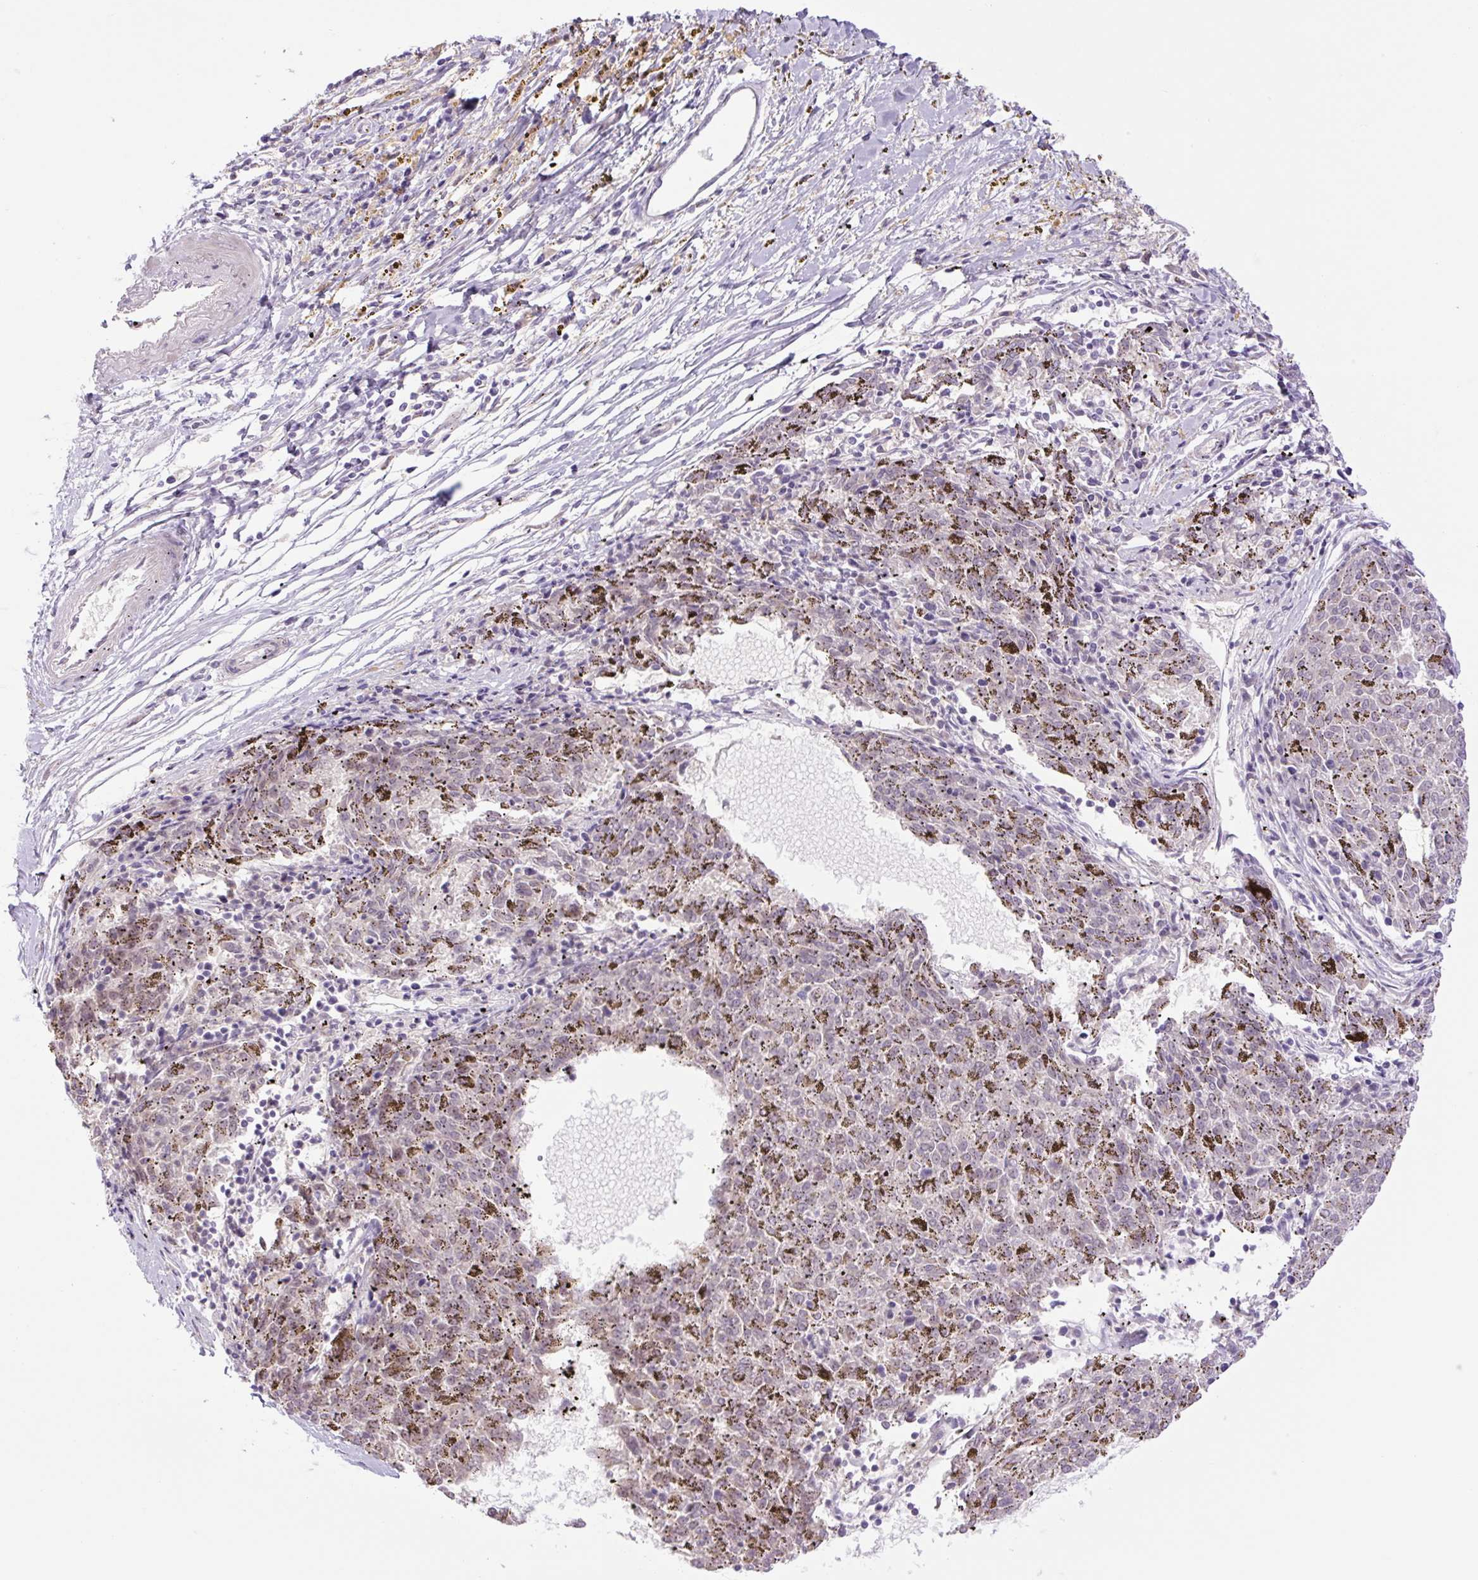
{"staining": {"intensity": "negative", "quantity": "none", "location": "none"}, "tissue": "melanoma", "cell_type": "Tumor cells", "image_type": "cancer", "snomed": [{"axis": "morphology", "description": "Malignant melanoma, NOS"}, {"axis": "topography", "description": "Skin"}], "caption": "An immunohistochemistry histopathology image of melanoma is shown. There is no staining in tumor cells of melanoma. Brightfield microscopy of IHC stained with DAB (brown) and hematoxylin (blue), captured at high magnification.", "gene": "ICE1", "patient": {"sex": "female", "age": 72}}